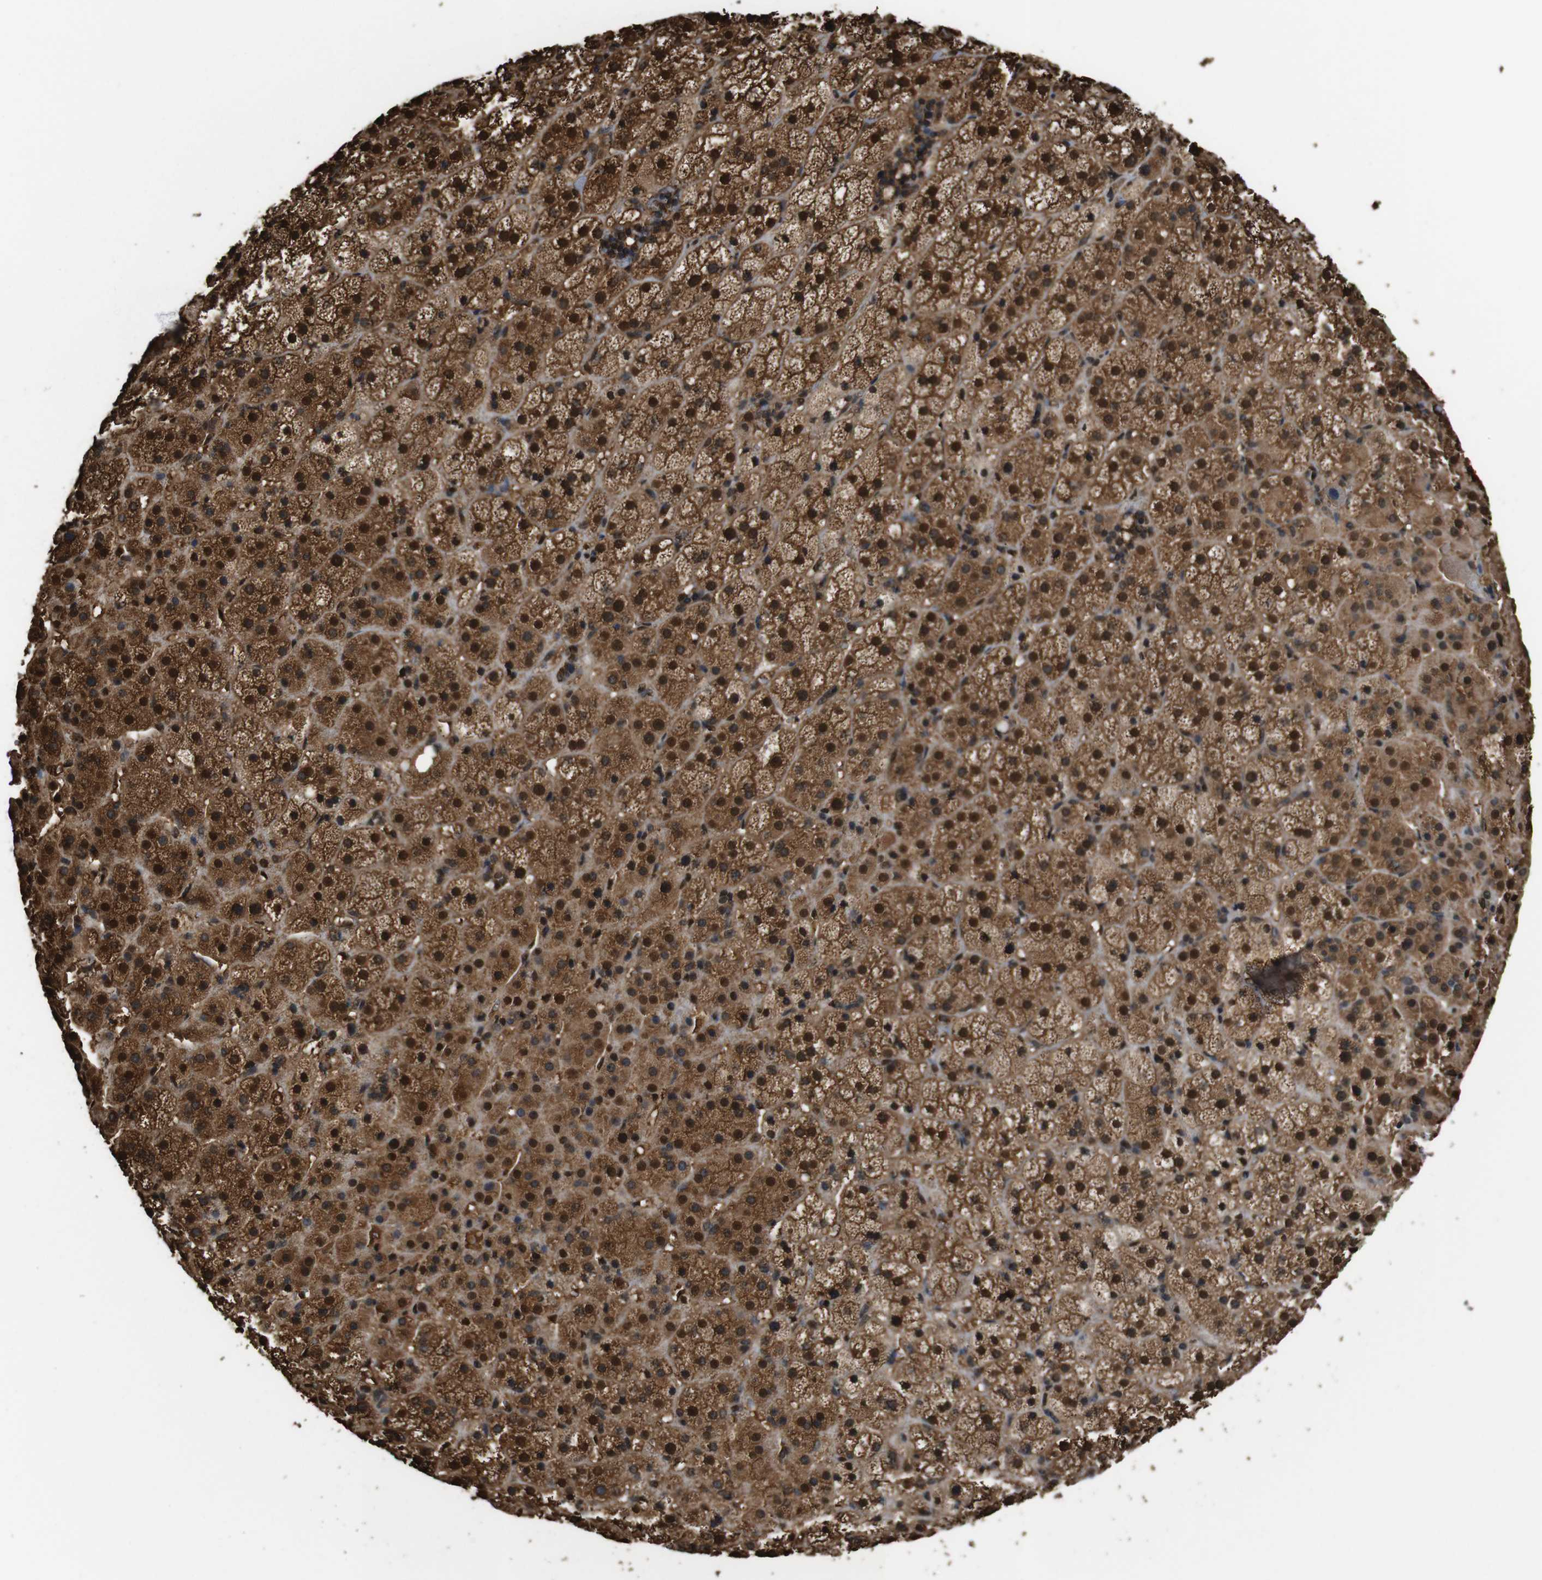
{"staining": {"intensity": "strong", "quantity": ">75%", "location": "cytoplasmic/membranous,nuclear"}, "tissue": "adrenal gland", "cell_type": "Glandular cells", "image_type": "normal", "snomed": [{"axis": "morphology", "description": "Normal tissue, NOS"}, {"axis": "topography", "description": "Adrenal gland"}], "caption": "Immunohistochemistry of unremarkable human adrenal gland demonstrates high levels of strong cytoplasmic/membranous,nuclear staining in about >75% of glandular cells.", "gene": "VCP", "patient": {"sex": "female", "age": 57}}